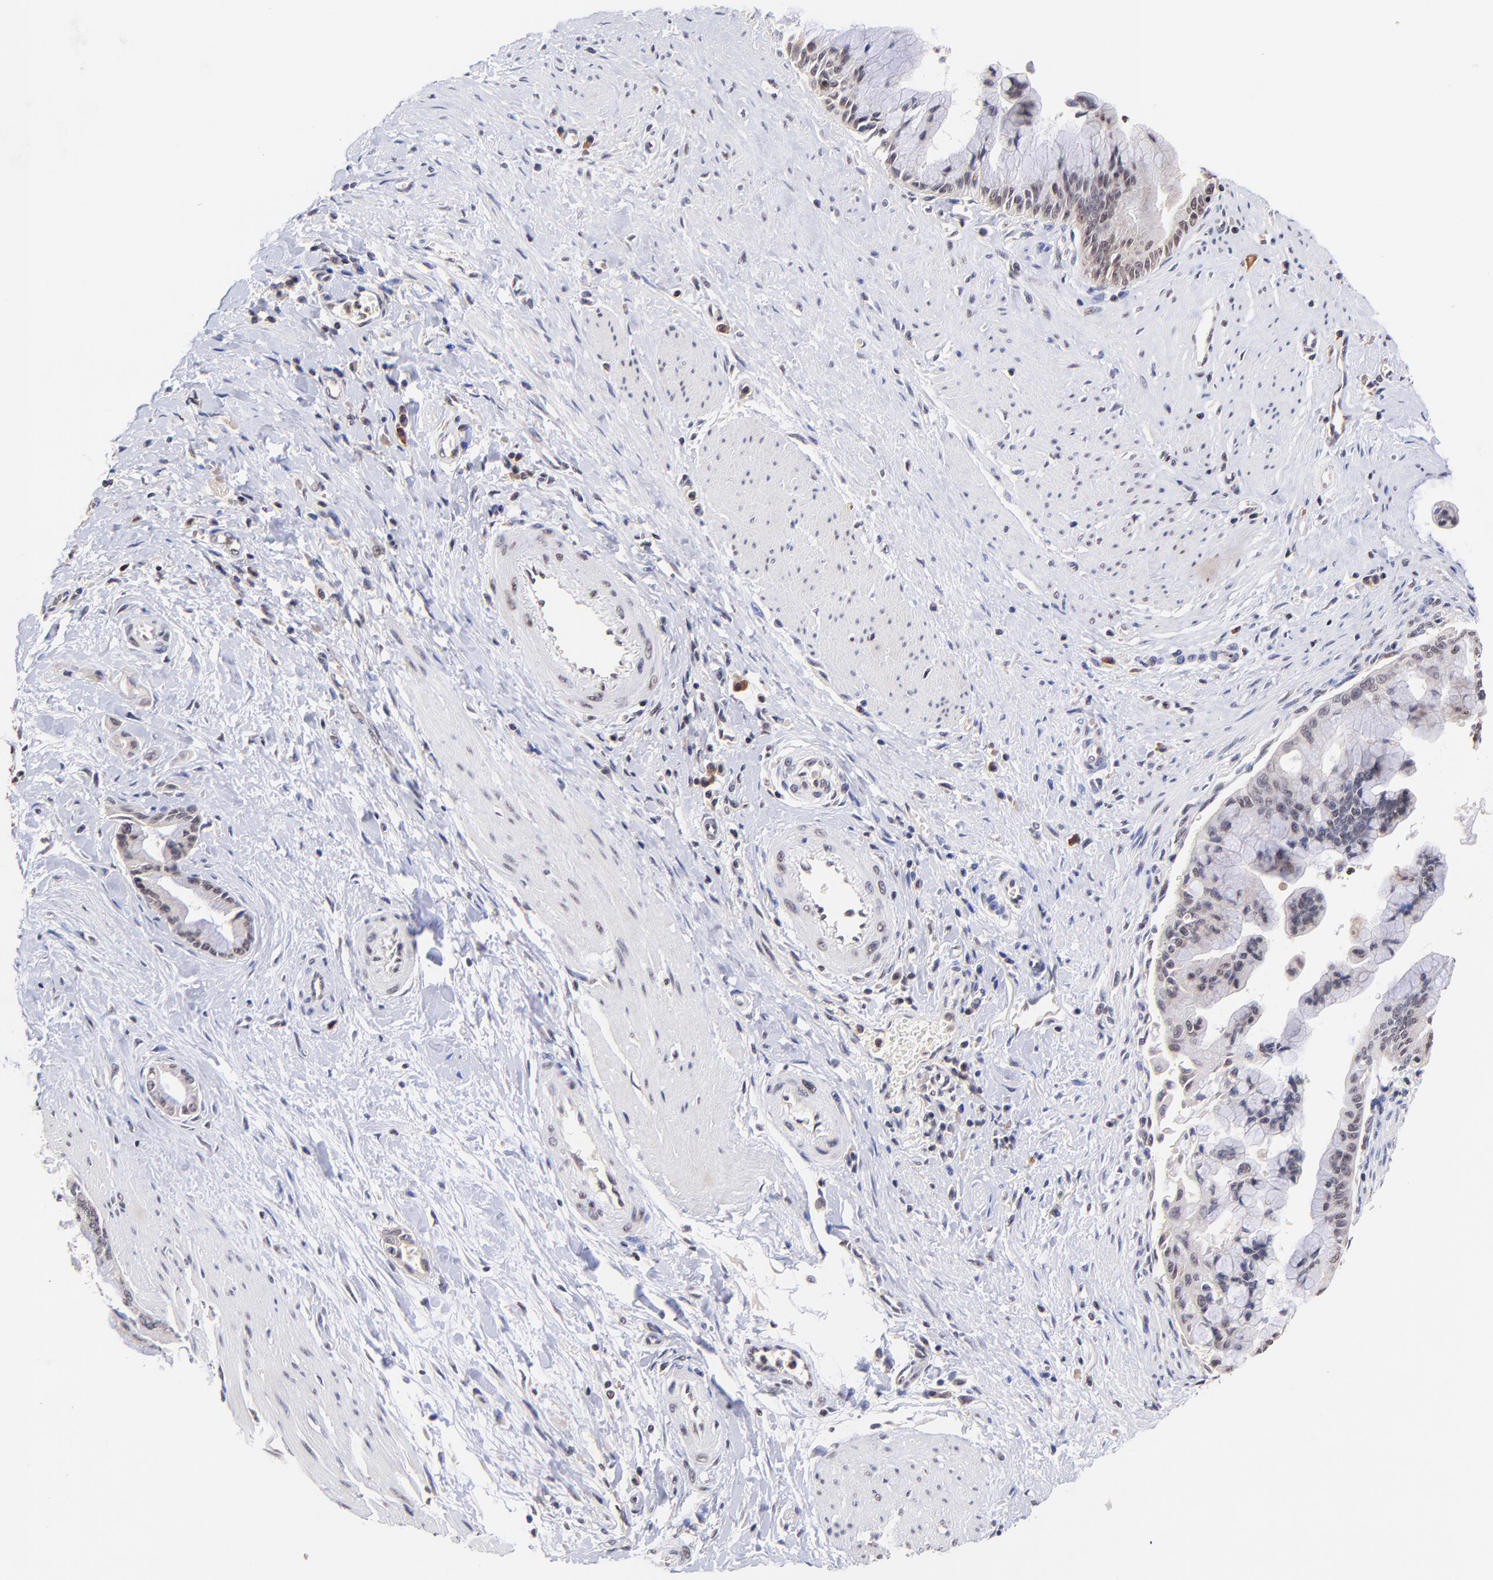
{"staining": {"intensity": "weak", "quantity": "25%-75%", "location": "nuclear"}, "tissue": "pancreatic cancer", "cell_type": "Tumor cells", "image_type": "cancer", "snomed": [{"axis": "morphology", "description": "Adenocarcinoma, NOS"}, {"axis": "topography", "description": "Pancreas"}], "caption": "A brown stain labels weak nuclear staining of a protein in human adenocarcinoma (pancreatic) tumor cells.", "gene": "WDR25", "patient": {"sex": "male", "age": 59}}